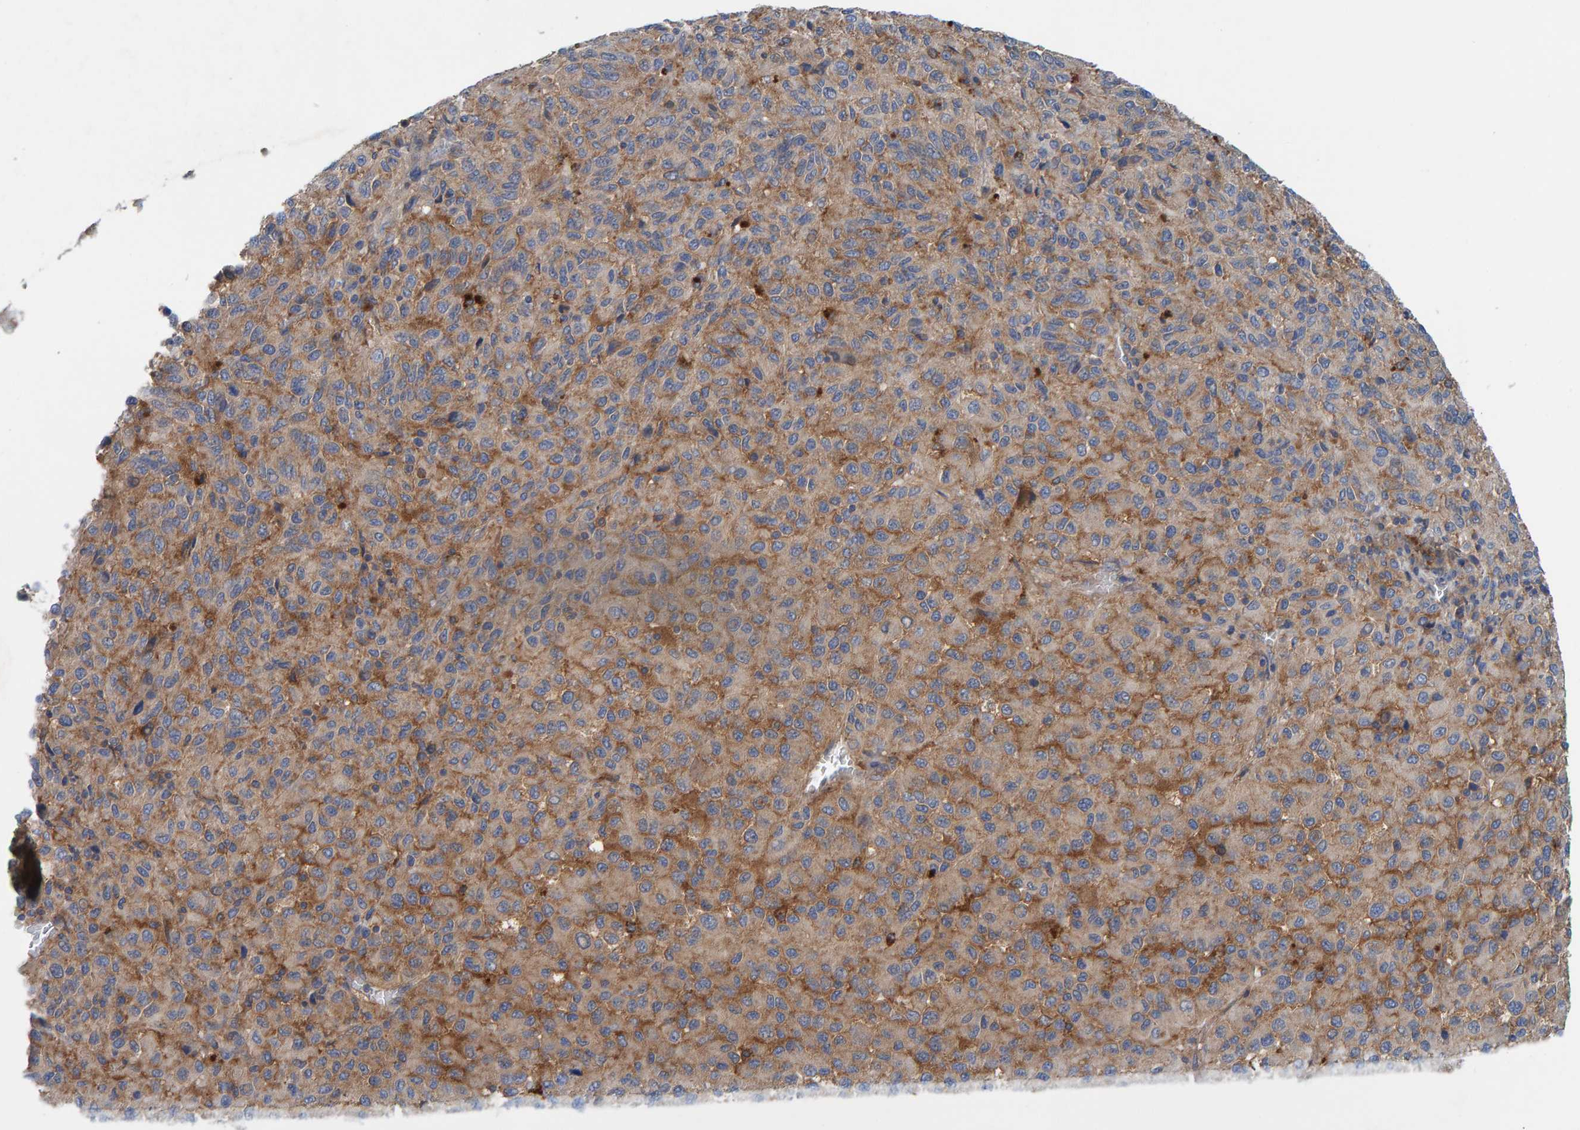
{"staining": {"intensity": "moderate", "quantity": ">75%", "location": "cytoplasmic/membranous"}, "tissue": "melanoma", "cell_type": "Tumor cells", "image_type": "cancer", "snomed": [{"axis": "morphology", "description": "Malignant melanoma, Metastatic site"}, {"axis": "topography", "description": "Lung"}], "caption": "Immunohistochemistry of human malignant melanoma (metastatic site) demonstrates medium levels of moderate cytoplasmic/membranous positivity in approximately >75% of tumor cells.", "gene": "MKLN1", "patient": {"sex": "male", "age": 64}}